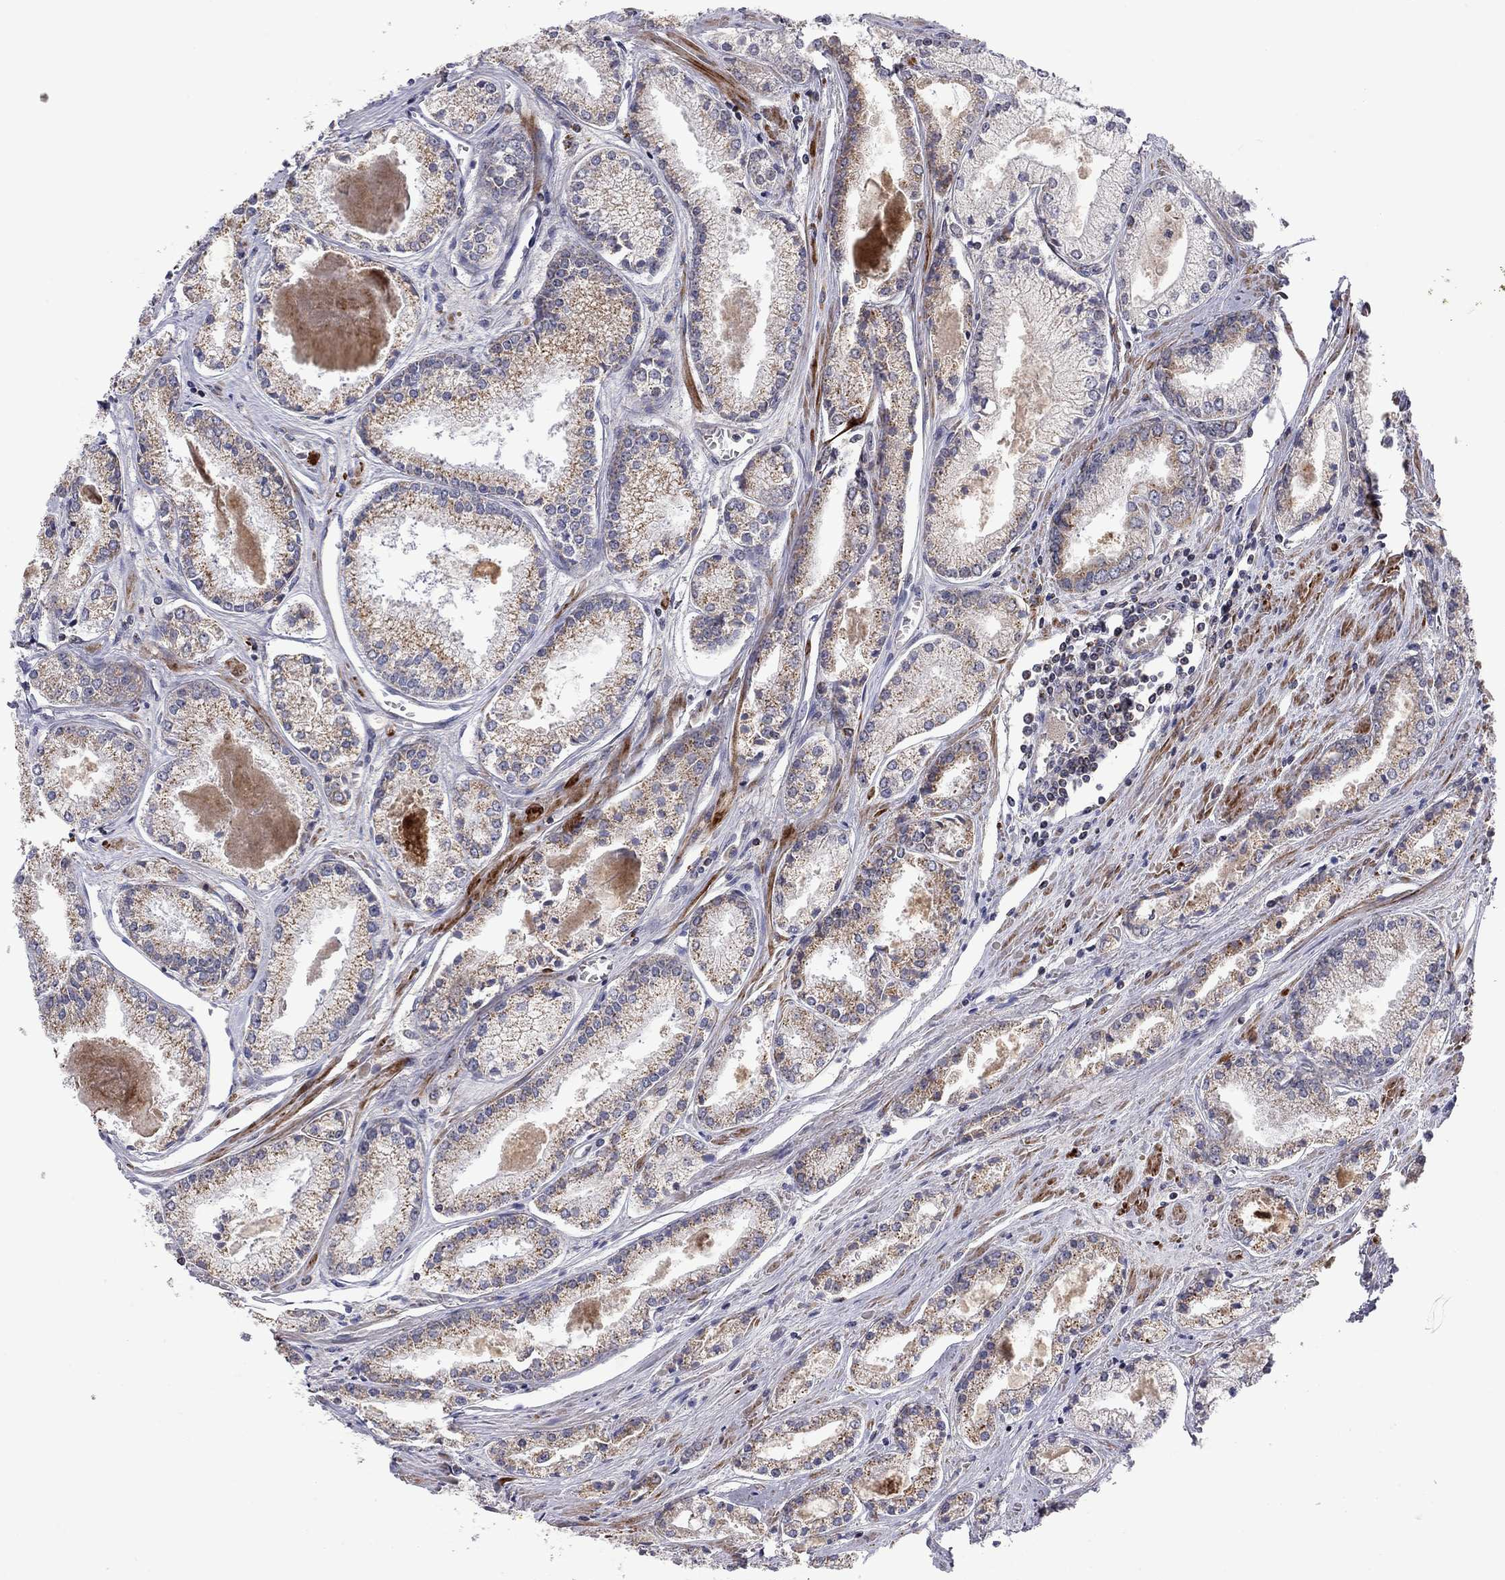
{"staining": {"intensity": "moderate", "quantity": "<25%", "location": "cytoplasmic/membranous"}, "tissue": "prostate cancer", "cell_type": "Tumor cells", "image_type": "cancer", "snomed": [{"axis": "morphology", "description": "Adenocarcinoma, NOS"}, {"axis": "topography", "description": "Prostate"}], "caption": "Adenocarcinoma (prostate) stained with a brown dye shows moderate cytoplasmic/membranous positive staining in about <25% of tumor cells.", "gene": "IDS", "patient": {"sex": "male", "age": 72}}